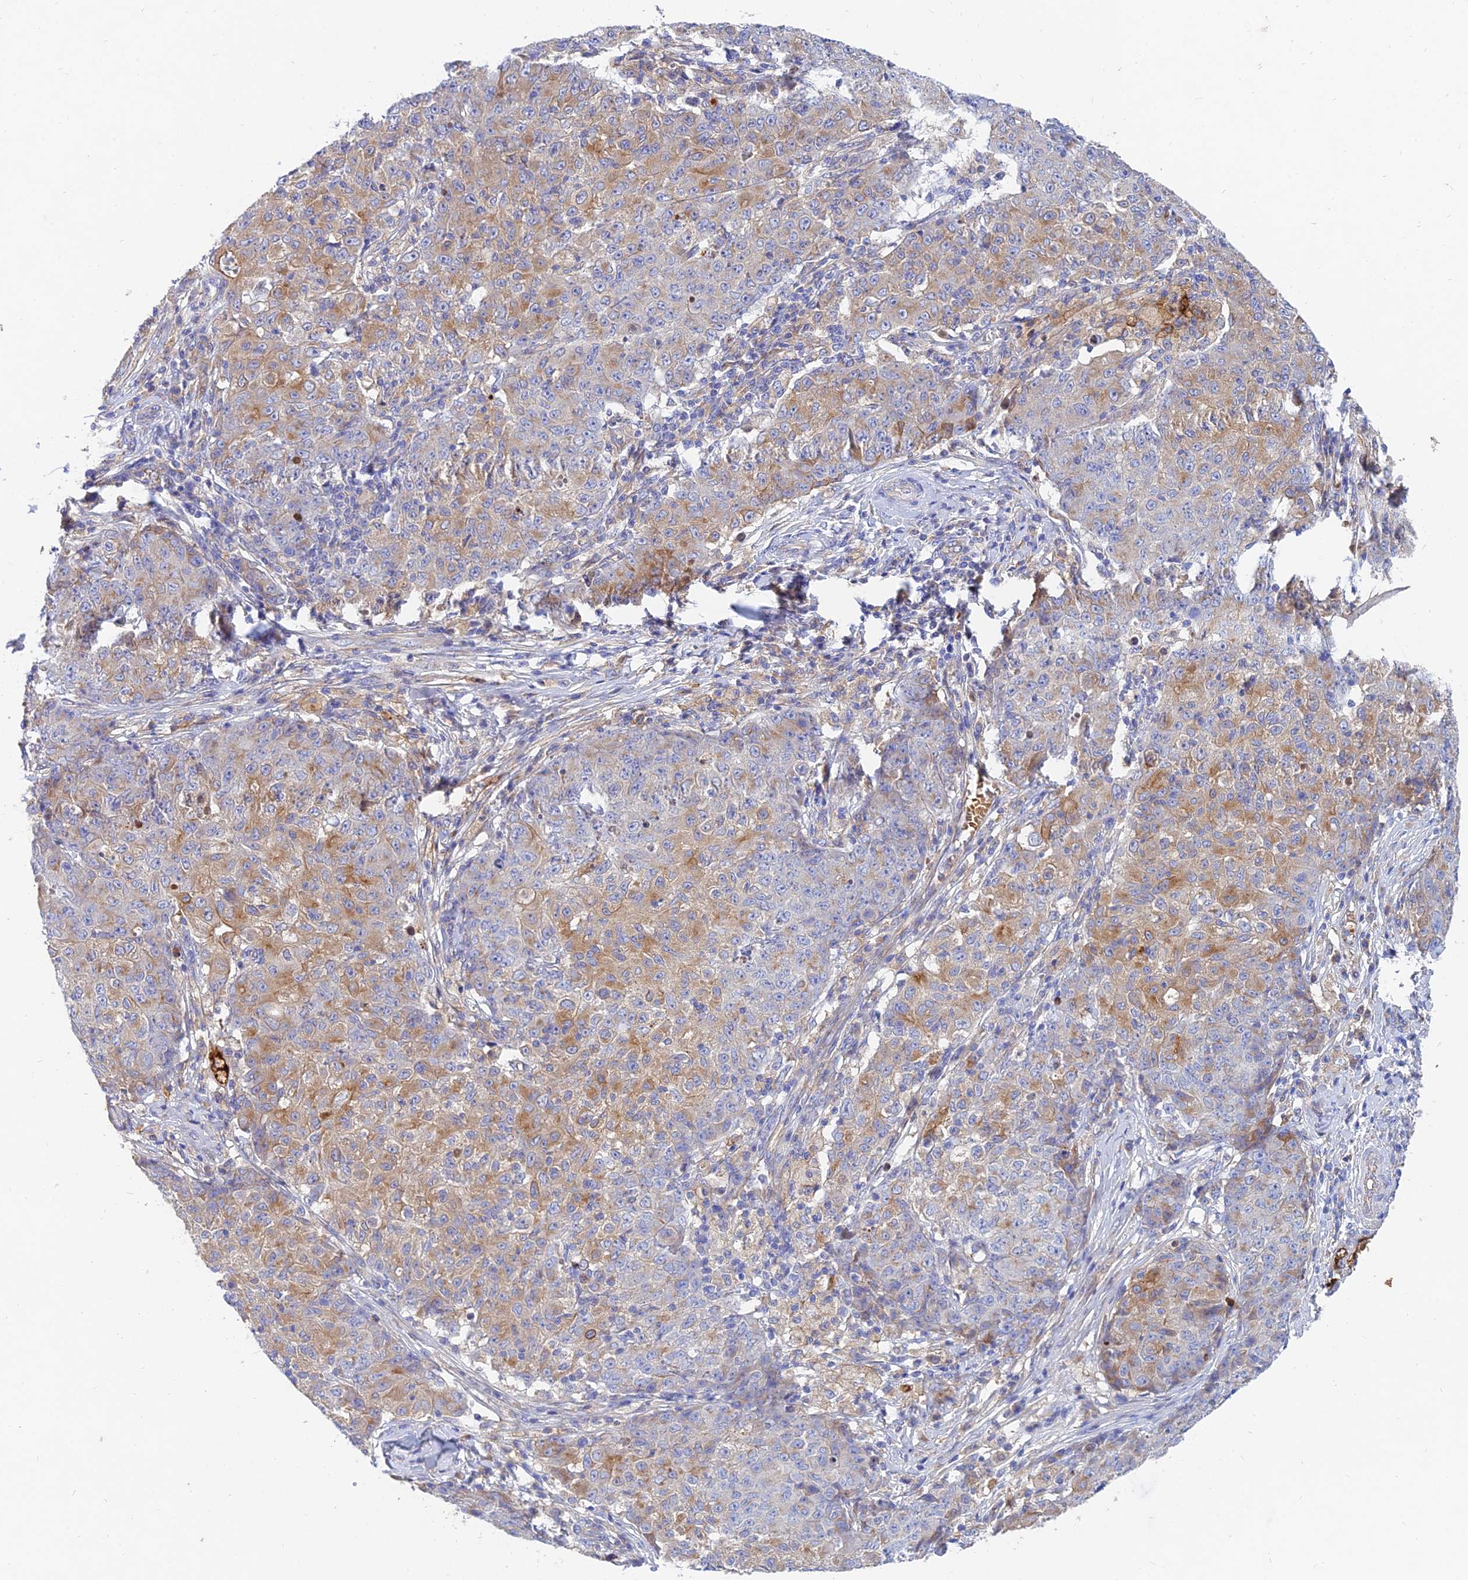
{"staining": {"intensity": "moderate", "quantity": "25%-75%", "location": "cytoplasmic/membranous"}, "tissue": "ovarian cancer", "cell_type": "Tumor cells", "image_type": "cancer", "snomed": [{"axis": "morphology", "description": "Carcinoma, endometroid"}, {"axis": "topography", "description": "Ovary"}], "caption": "This photomicrograph exhibits ovarian cancer (endometroid carcinoma) stained with IHC to label a protein in brown. The cytoplasmic/membranous of tumor cells show moderate positivity for the protein. Nuclei are counter-stained blue.", "gene": "MROH1", "patient": {"sex": "female", "age": 42}}